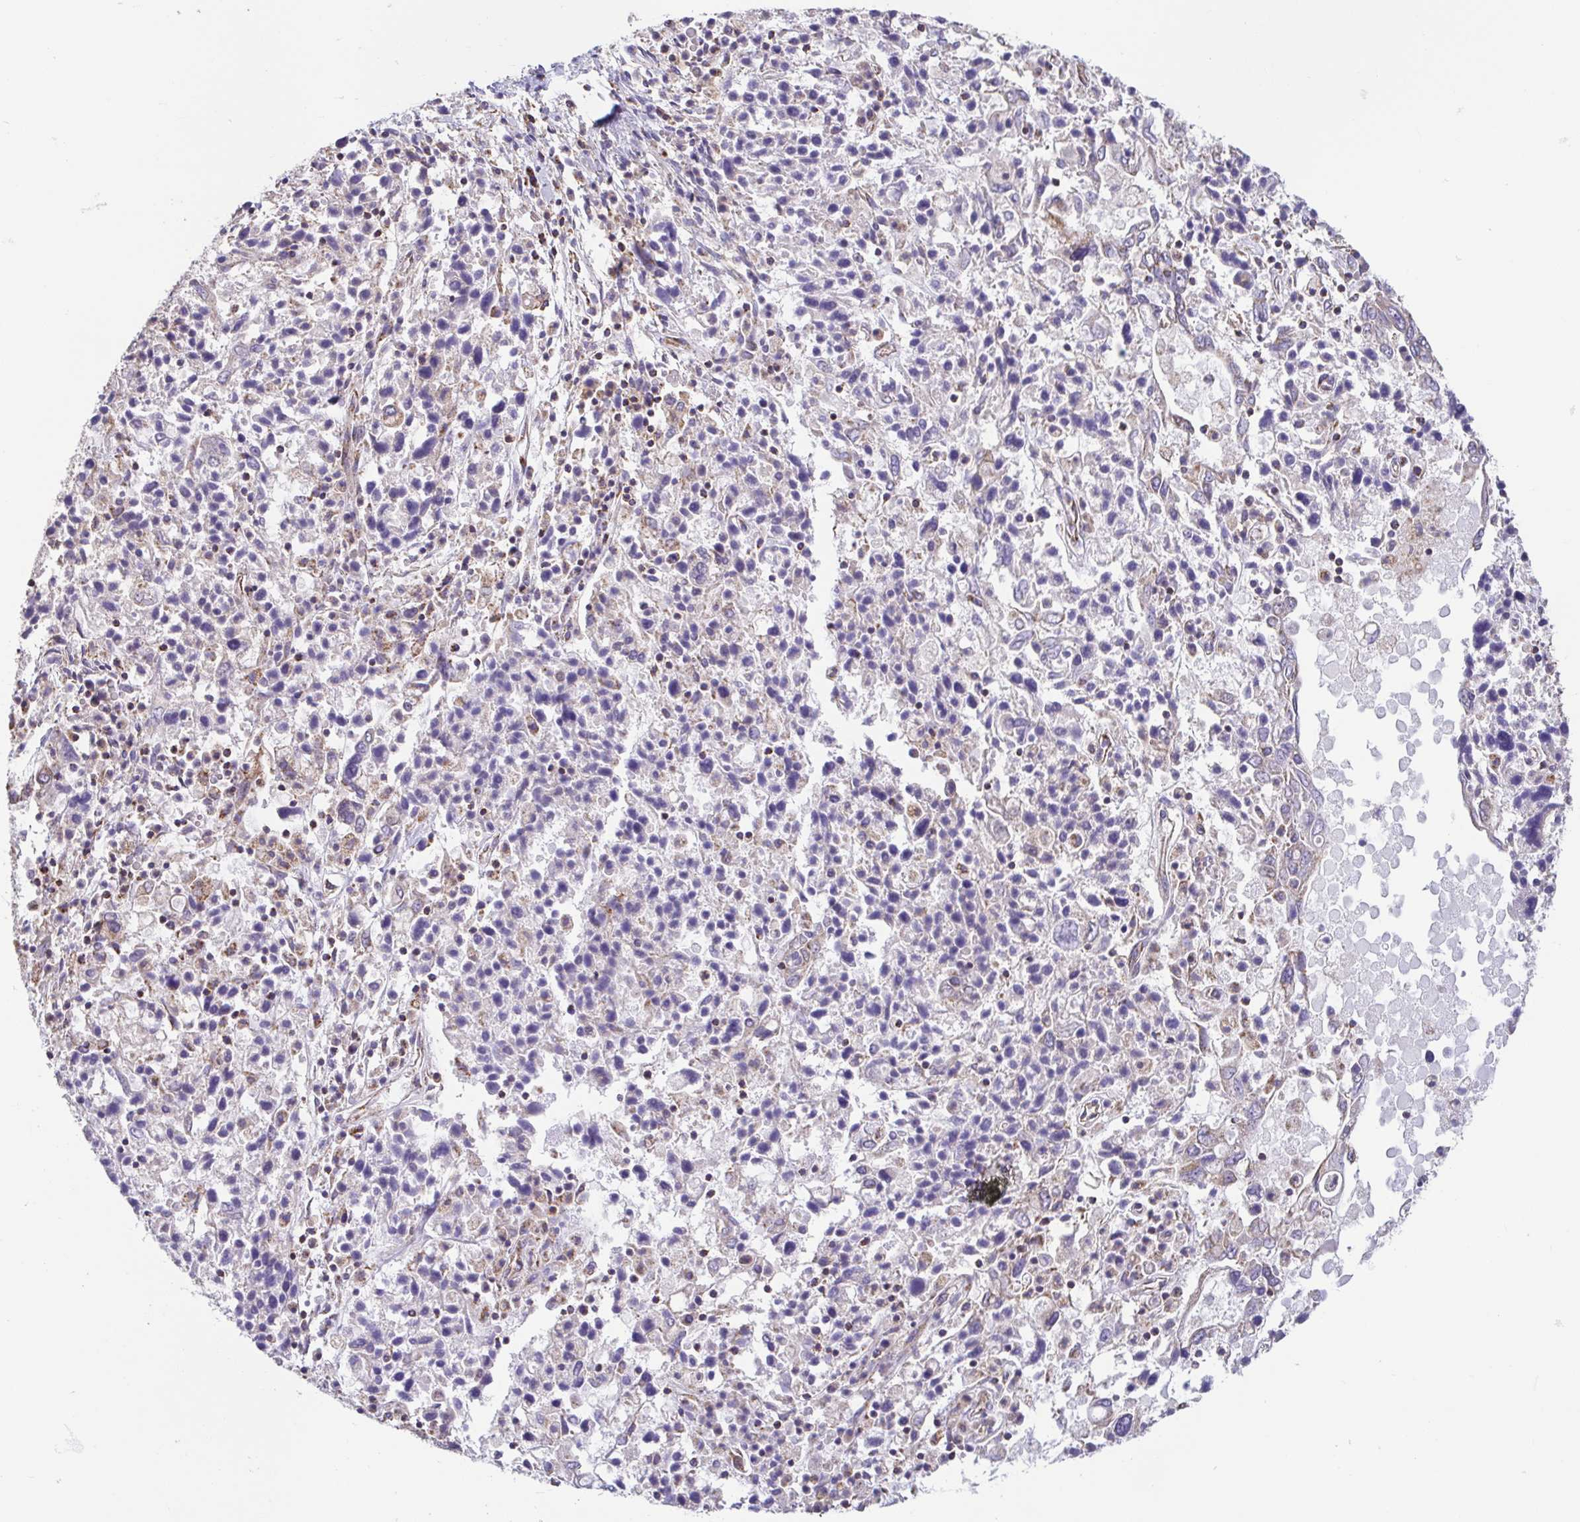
{"staining": {"intensity": "negative", "quantity": "none", "location": "none"}, "tissue": "ovarian cancer", "cell_type": "Tumor cells", "image_type": "cancer", "snomed": [{"axis": "morphology", "description": "Carcinoma, endometroid"}, {"axis": "topography", "description": "Ovary"}], "caption": "Tumor cells show no significant staining in ovarian cancer.", "gene": "GINM1", "patient": {"sex": "female", "age": 62}}